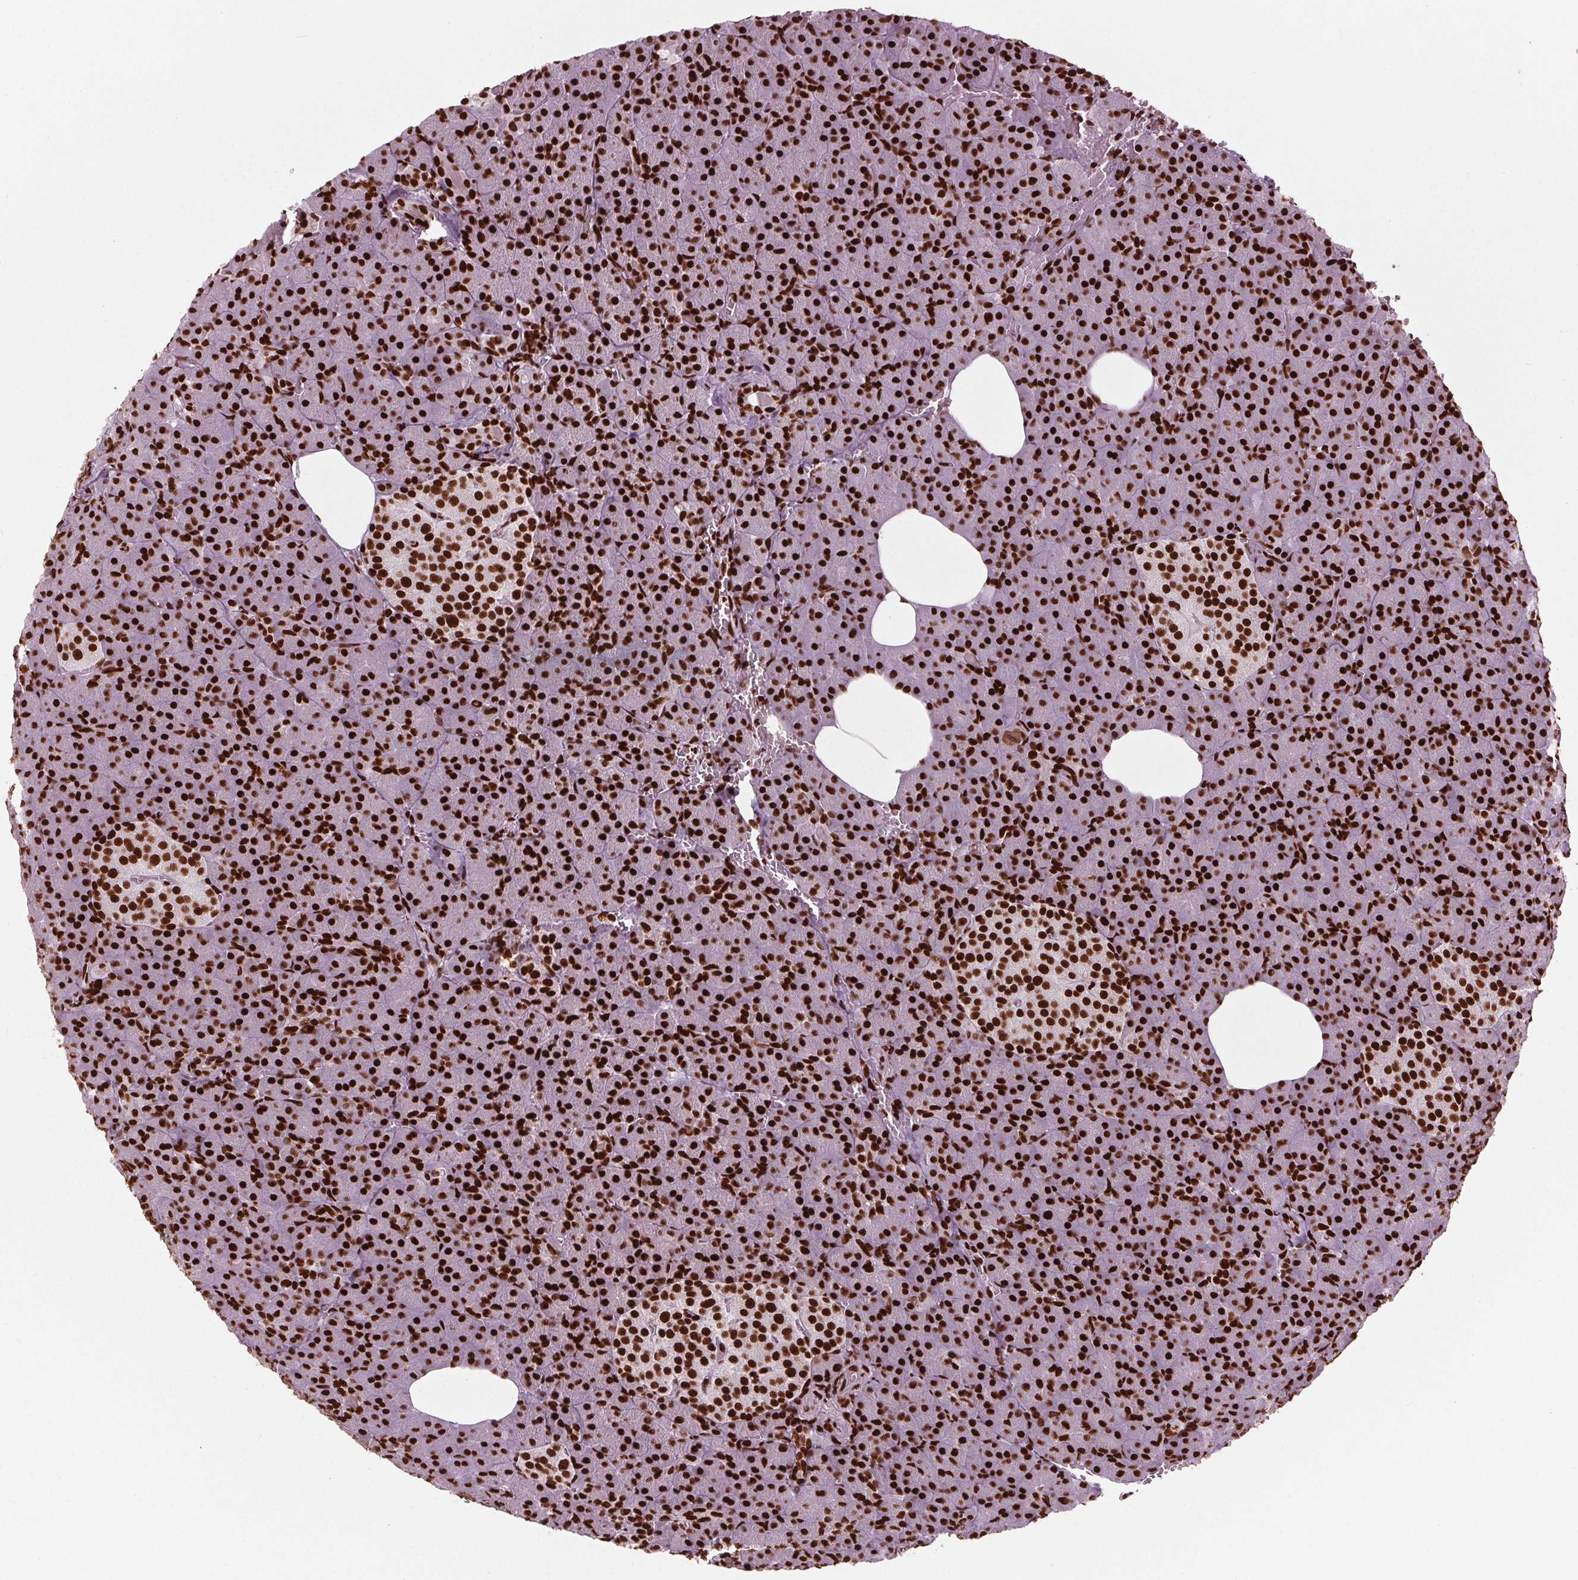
{"staining": {"intensity": "strong", "quantity": ">75%", "location": "nuclear"}, "tissue": "pancreas", "cell_type": "Exocrine glandular cells", "image_type": "normal", "snomed": [{"axis": "morphology", "description": "Normal tissue, NOS"}, {"axis": "topography", "description": "Pancreas"}], "caption": "Normal pancreas demonstrates strong nuclear expression in approximately >75% of exocrine glandular cells, visualized by immunohistochemistry. The staining was performed using DAB, with brown indicating positive protein expression. Nuclei are stained blue with hematoxylin.", "gene": "BRD4", "patient": {"sex": "female", "age": 74}}